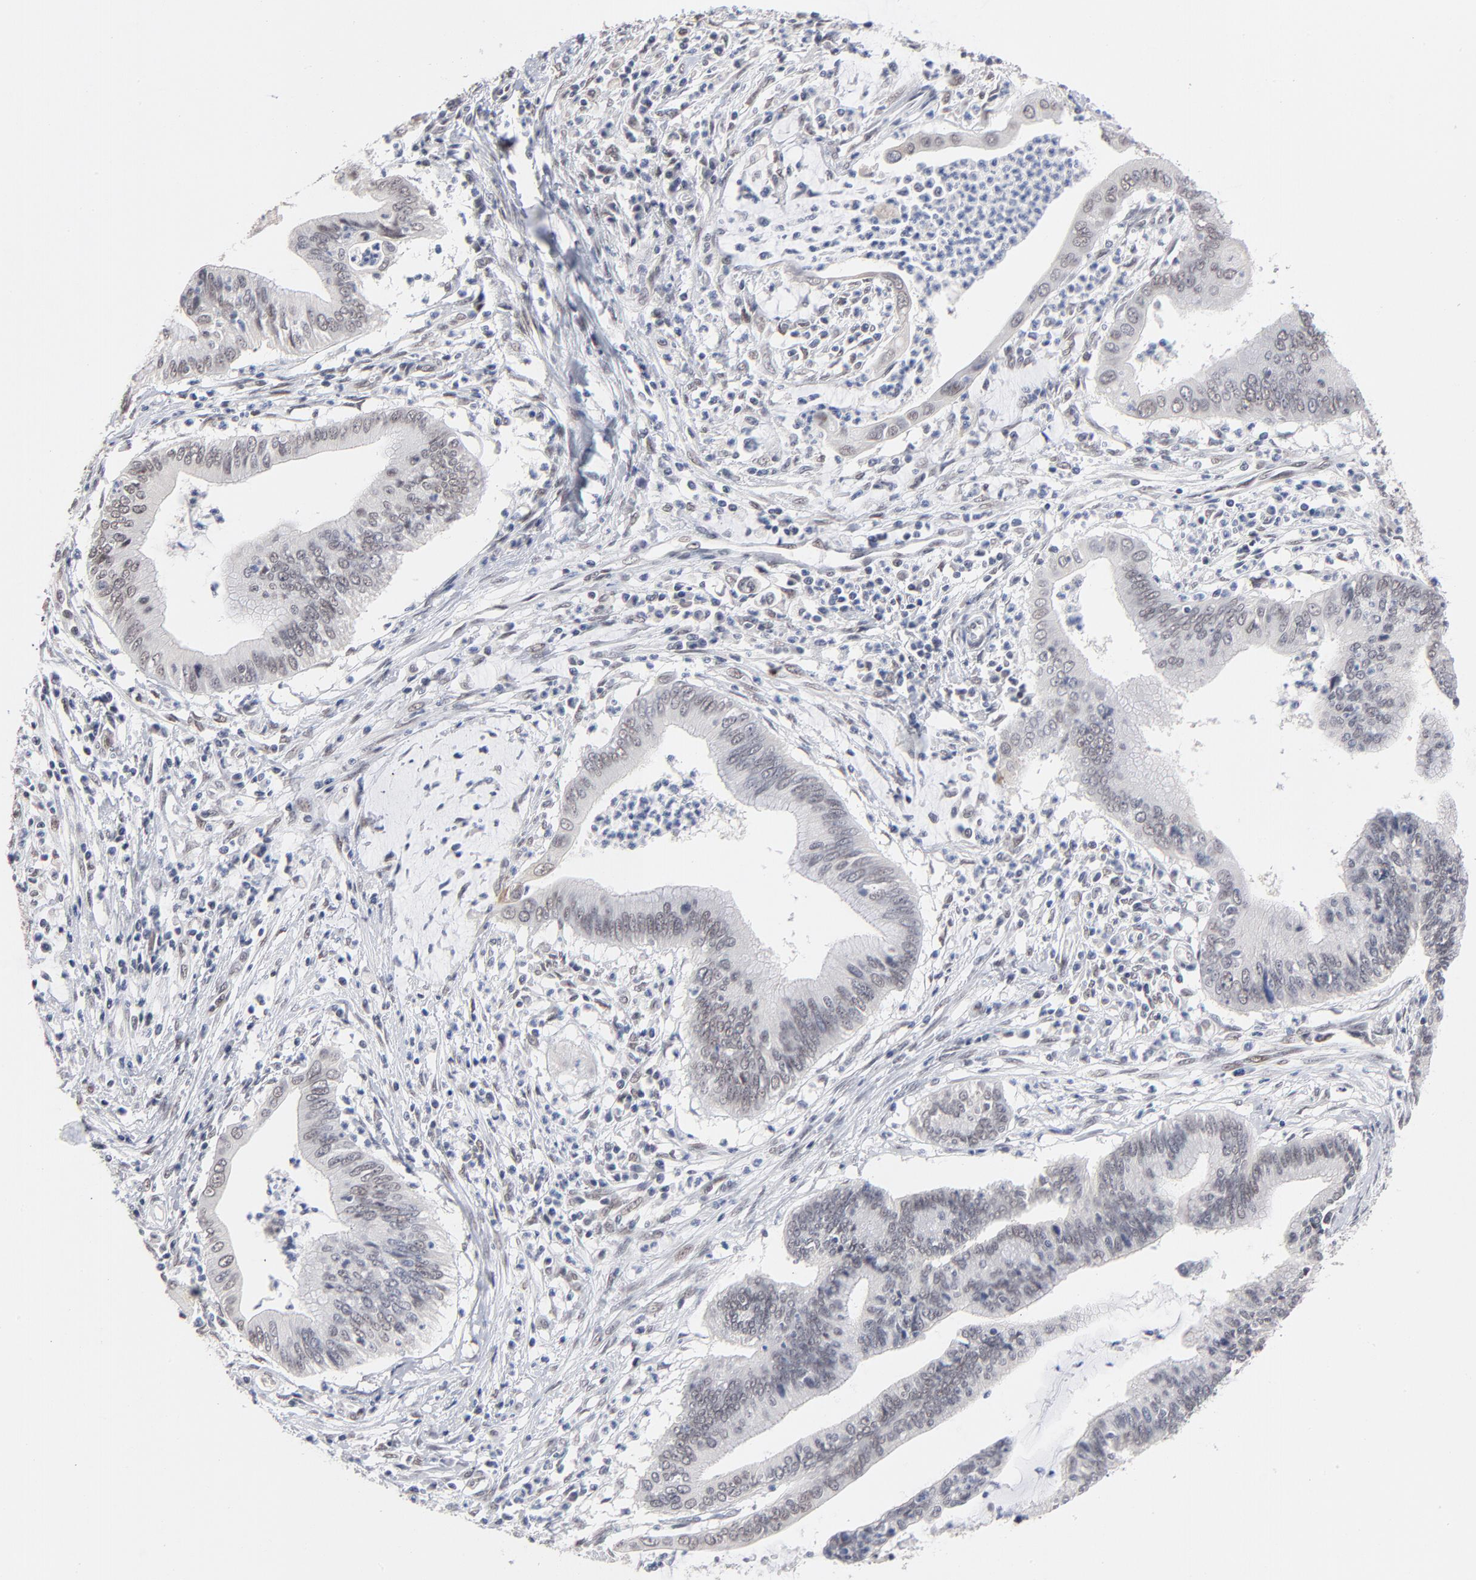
{"staining": {"intensity": "negative", "quantity": "none", "location": "none"}, "tissue": "cervical cancer", "cell_type": "Tumor cells", "image_type": "cancer", "snomed": [{"axis": "morphology", "description": "Adenocarcinoma, NOS"}, {"axis": "topography", "description": "Cervix"}], "caption": "IHC of human adenocarcinoma (cervical) reveals no staining in tumor cells.", "gene": "MBIP", "patient": {"sex": "female", "age": 36}}